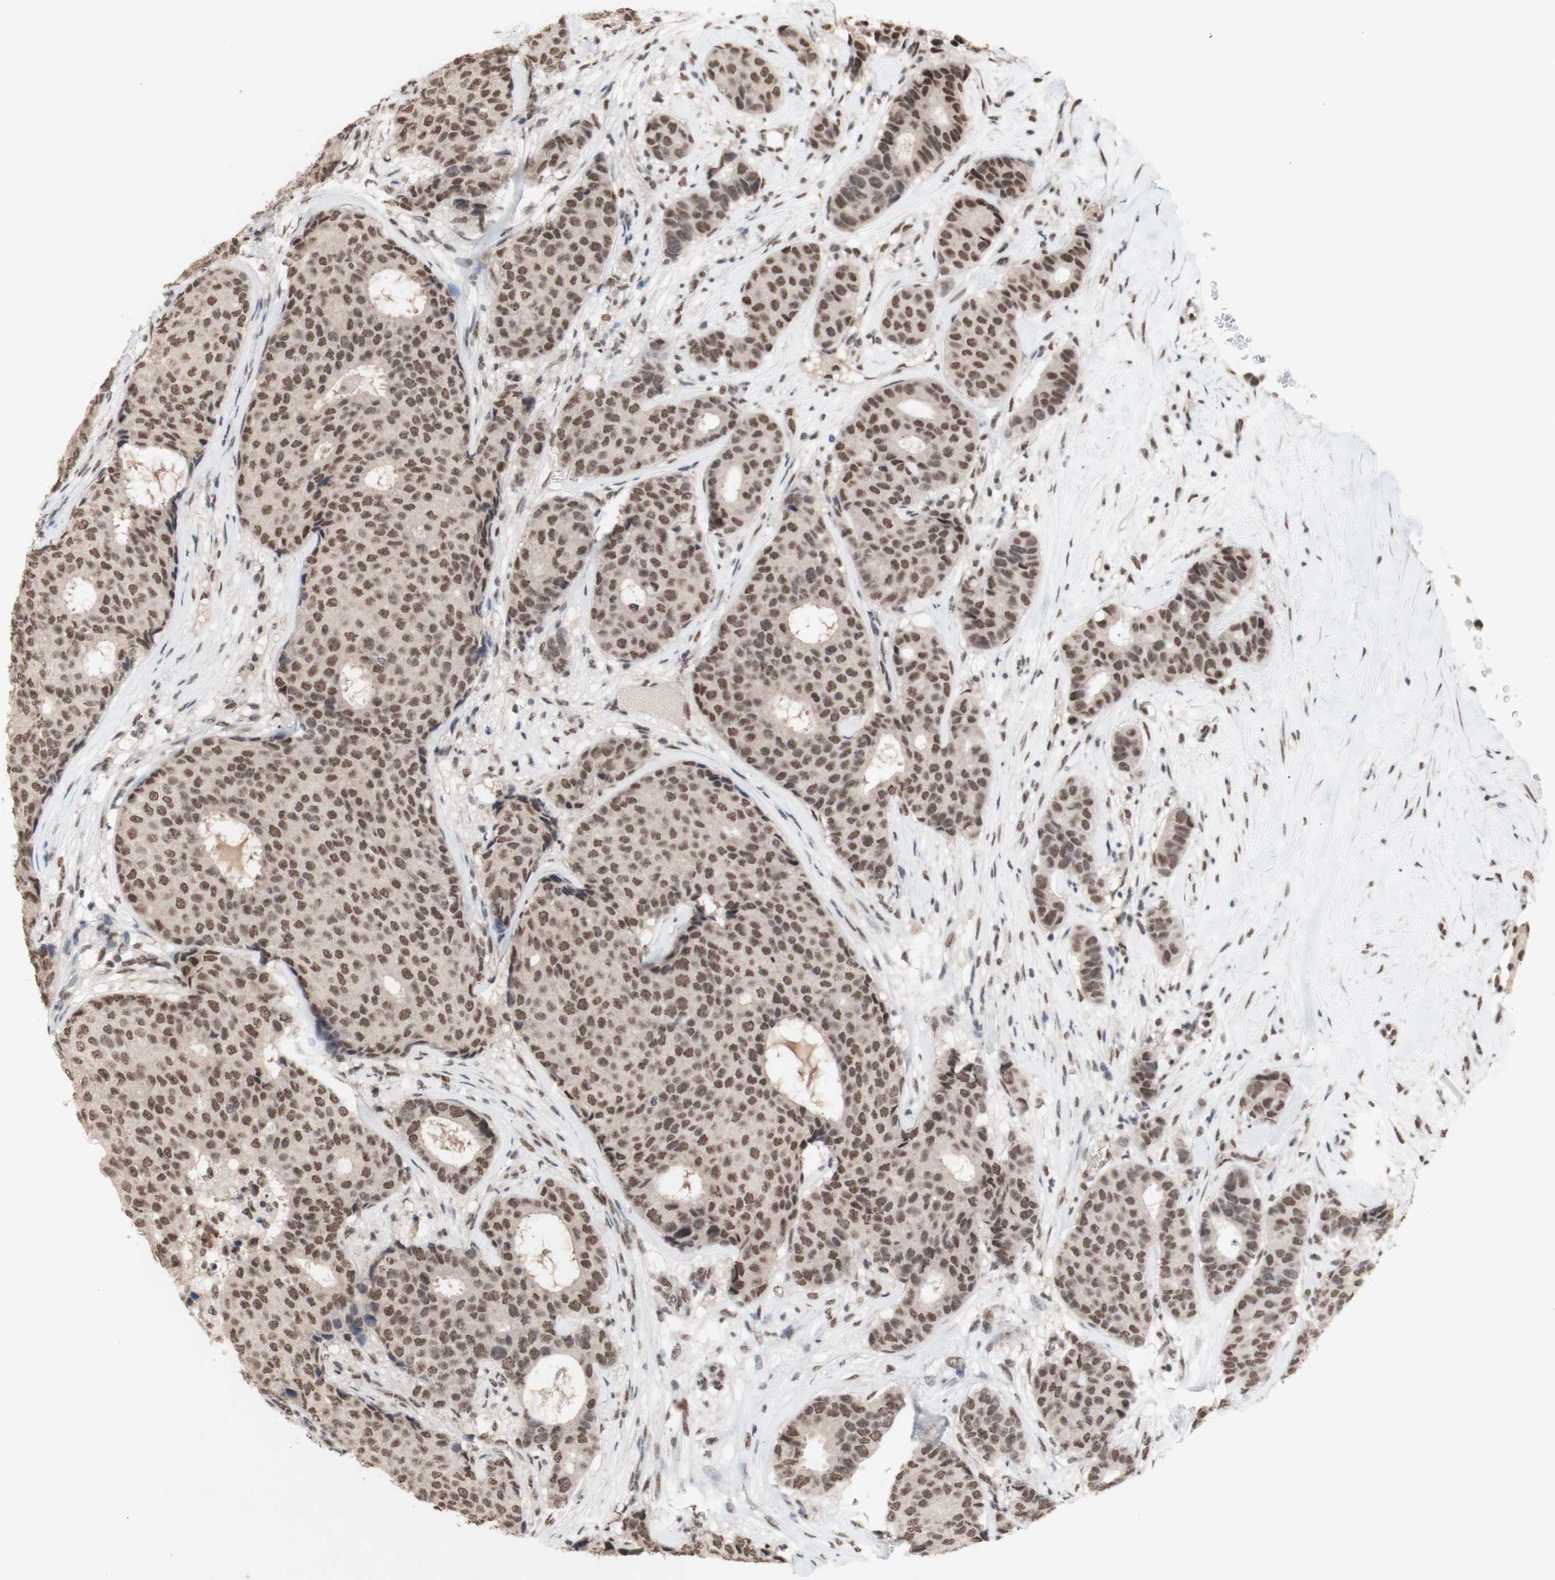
{"staining": {"intensity": "moderate", "quantity": ">75%", "location": "nuclear"}, "tissue": "breast cancer", "cell_type": "Tumor cells", "image_type": "cancer", "snomed": [{"axis": "morphology", "description": "Duct carcinoma"}, {"axis": "topography", "description": "Breast"}], "caption": "DAB (3,3'-diaminobenzidine) immunohistochemical staining of human breast infiltrating ductal carcinoma shows moderate nuclear protein staining in about >75% of tumor cells.", "gene": "SFPQ", "patient": {"sex": "female", "age": 75}}